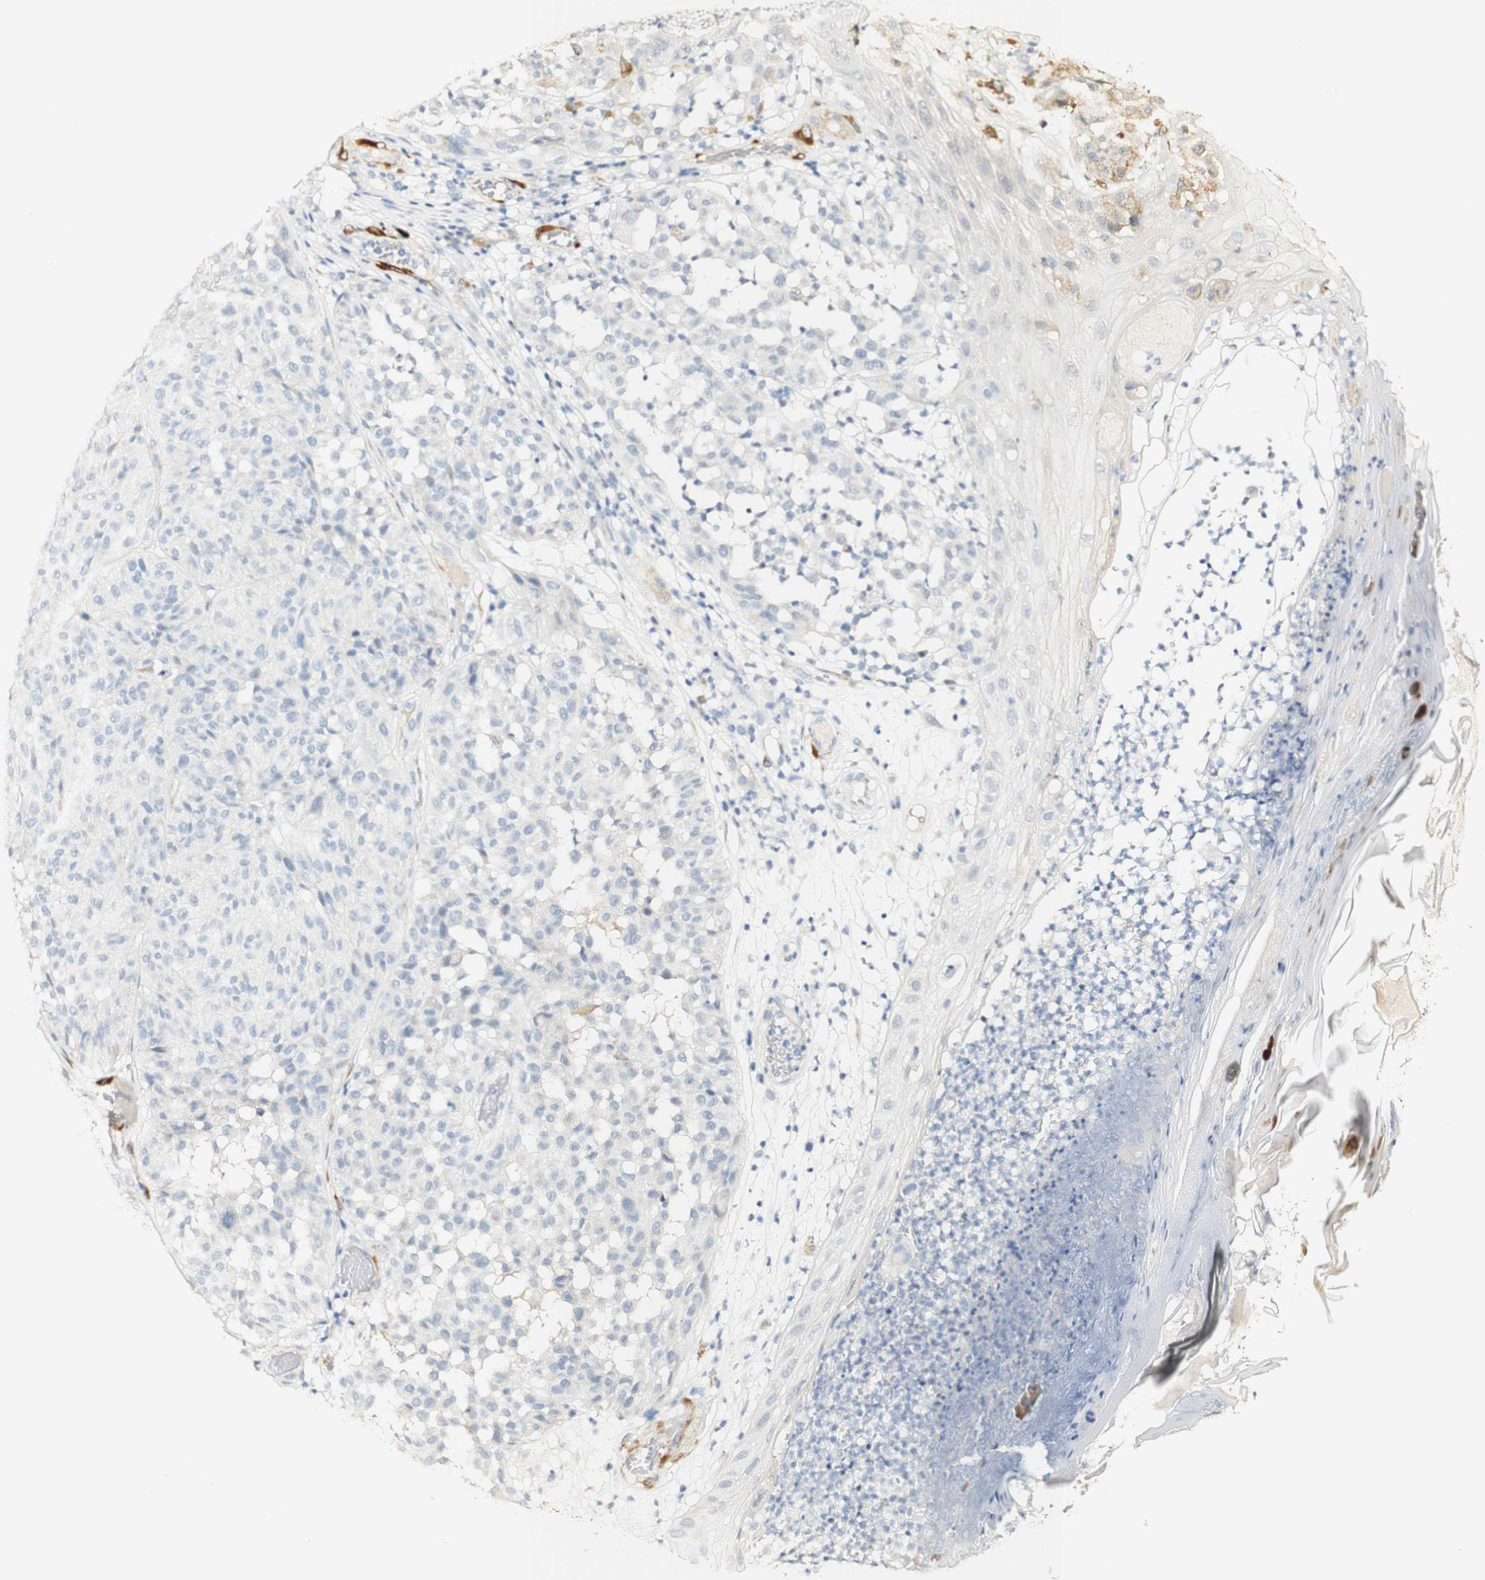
{"staining": {"intensity": "negative", "quantity": "none", "location": "none"}, "tissue": "melanoma", "cell_type": "Tumor cells", "image_type": "cancer", "snomed": [{"axis": "morphology", "description": "Malignant melanoma, NOS"}, {"axis": "topography", "description": "Skin"}], "caption": "Human malignant melanoma stained for a protein using IHC displays no positivity in tumor cells.", "gene": "FMO3", "patient": {"sex": "female", "age": 46}}